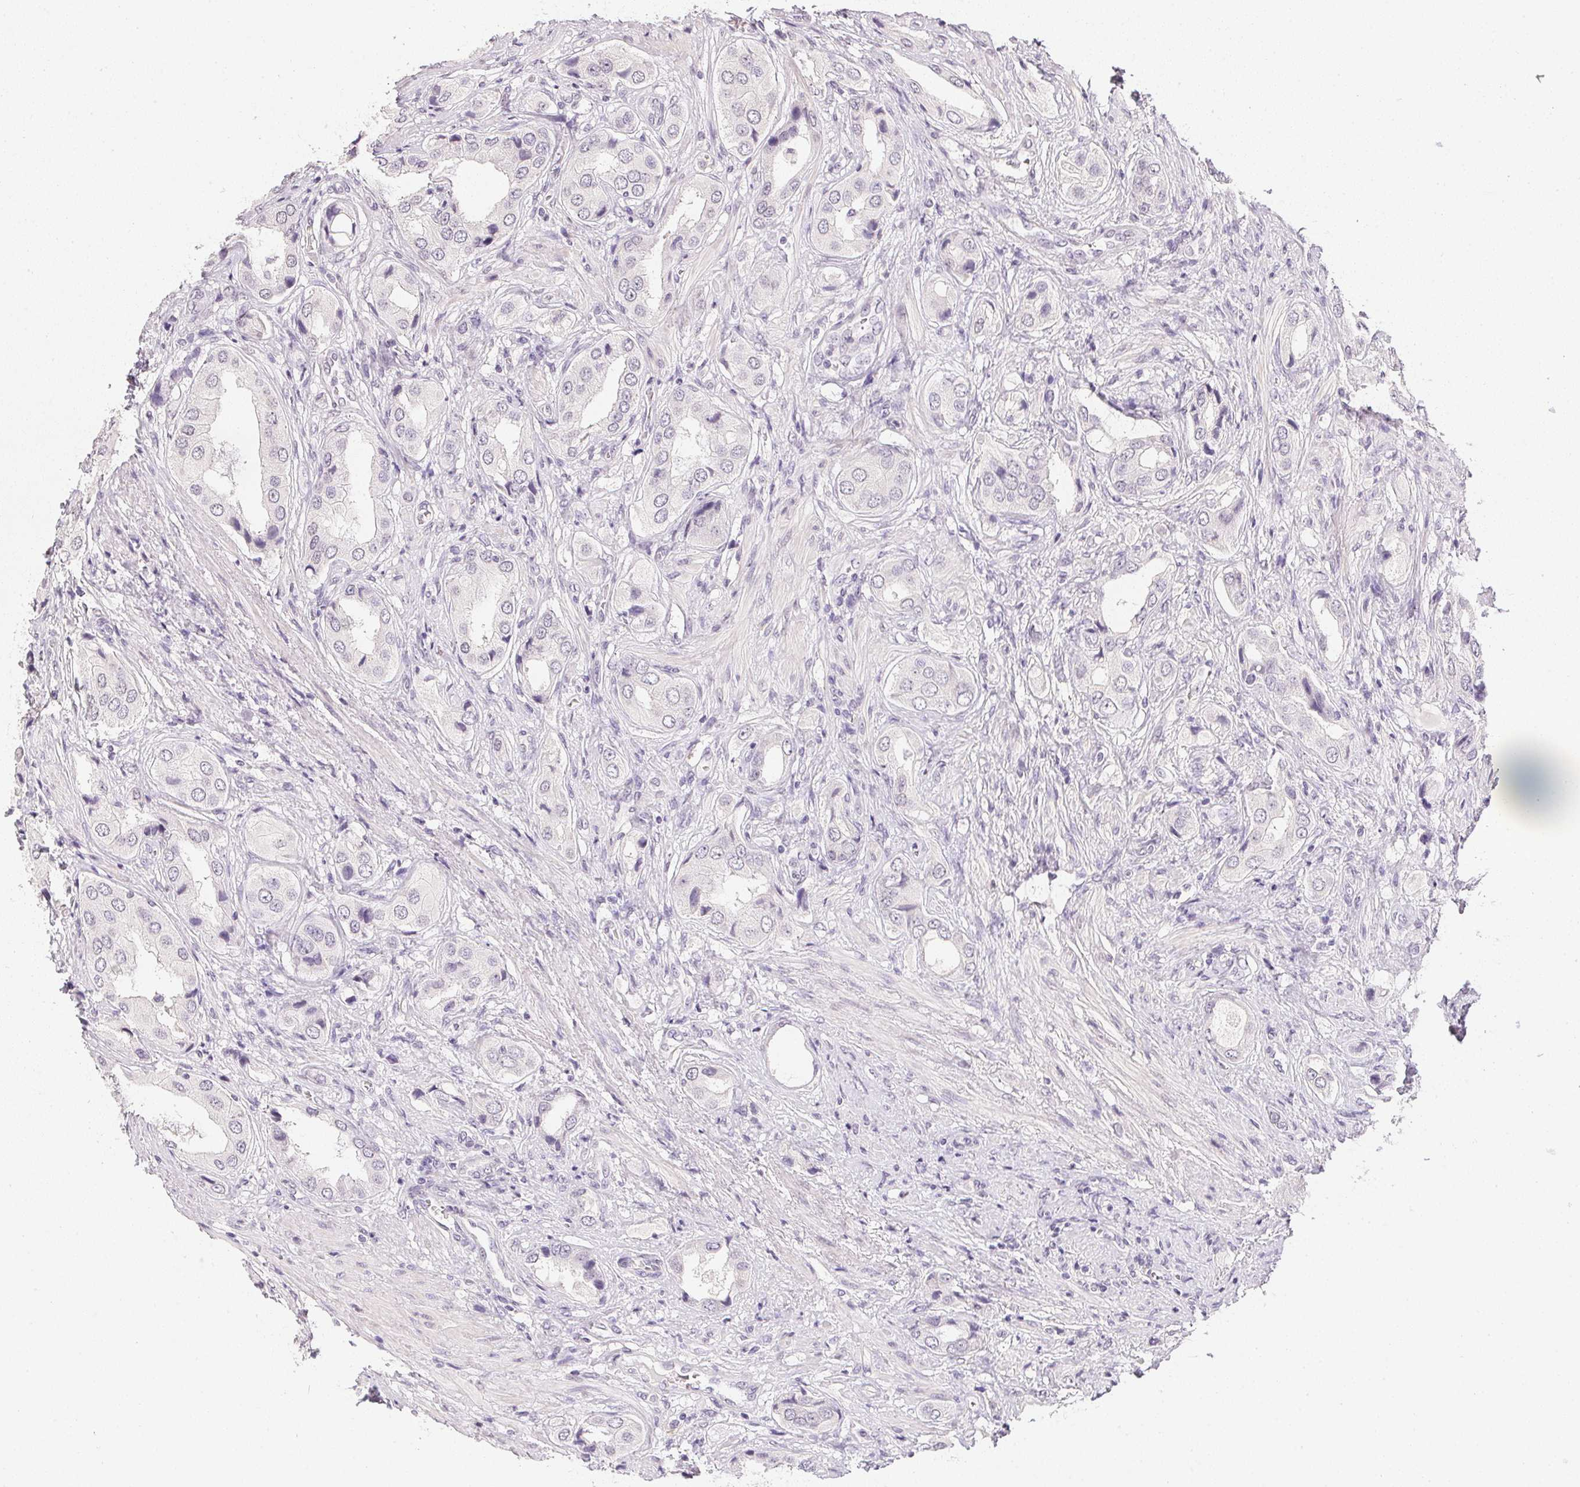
{"staining": {"intensity": "negative", "quantity": "none", "location": "none"}, "tissue": "prostate cancer", "cell_type": "Tumor cells", "image_type": "cancer", "snomed": [{"axis": "morphology", "description": "Adenocarcinoma, NOS"}, {"axis": "topography", "description": "Prostate"}], "caption": "Immunohistochemical staining of prostate cancer (adenocarcinoma) reveals no significant positivity in tumor cells.", "gene": "PPY", "patient": {"sex": "male", "age": 63}}